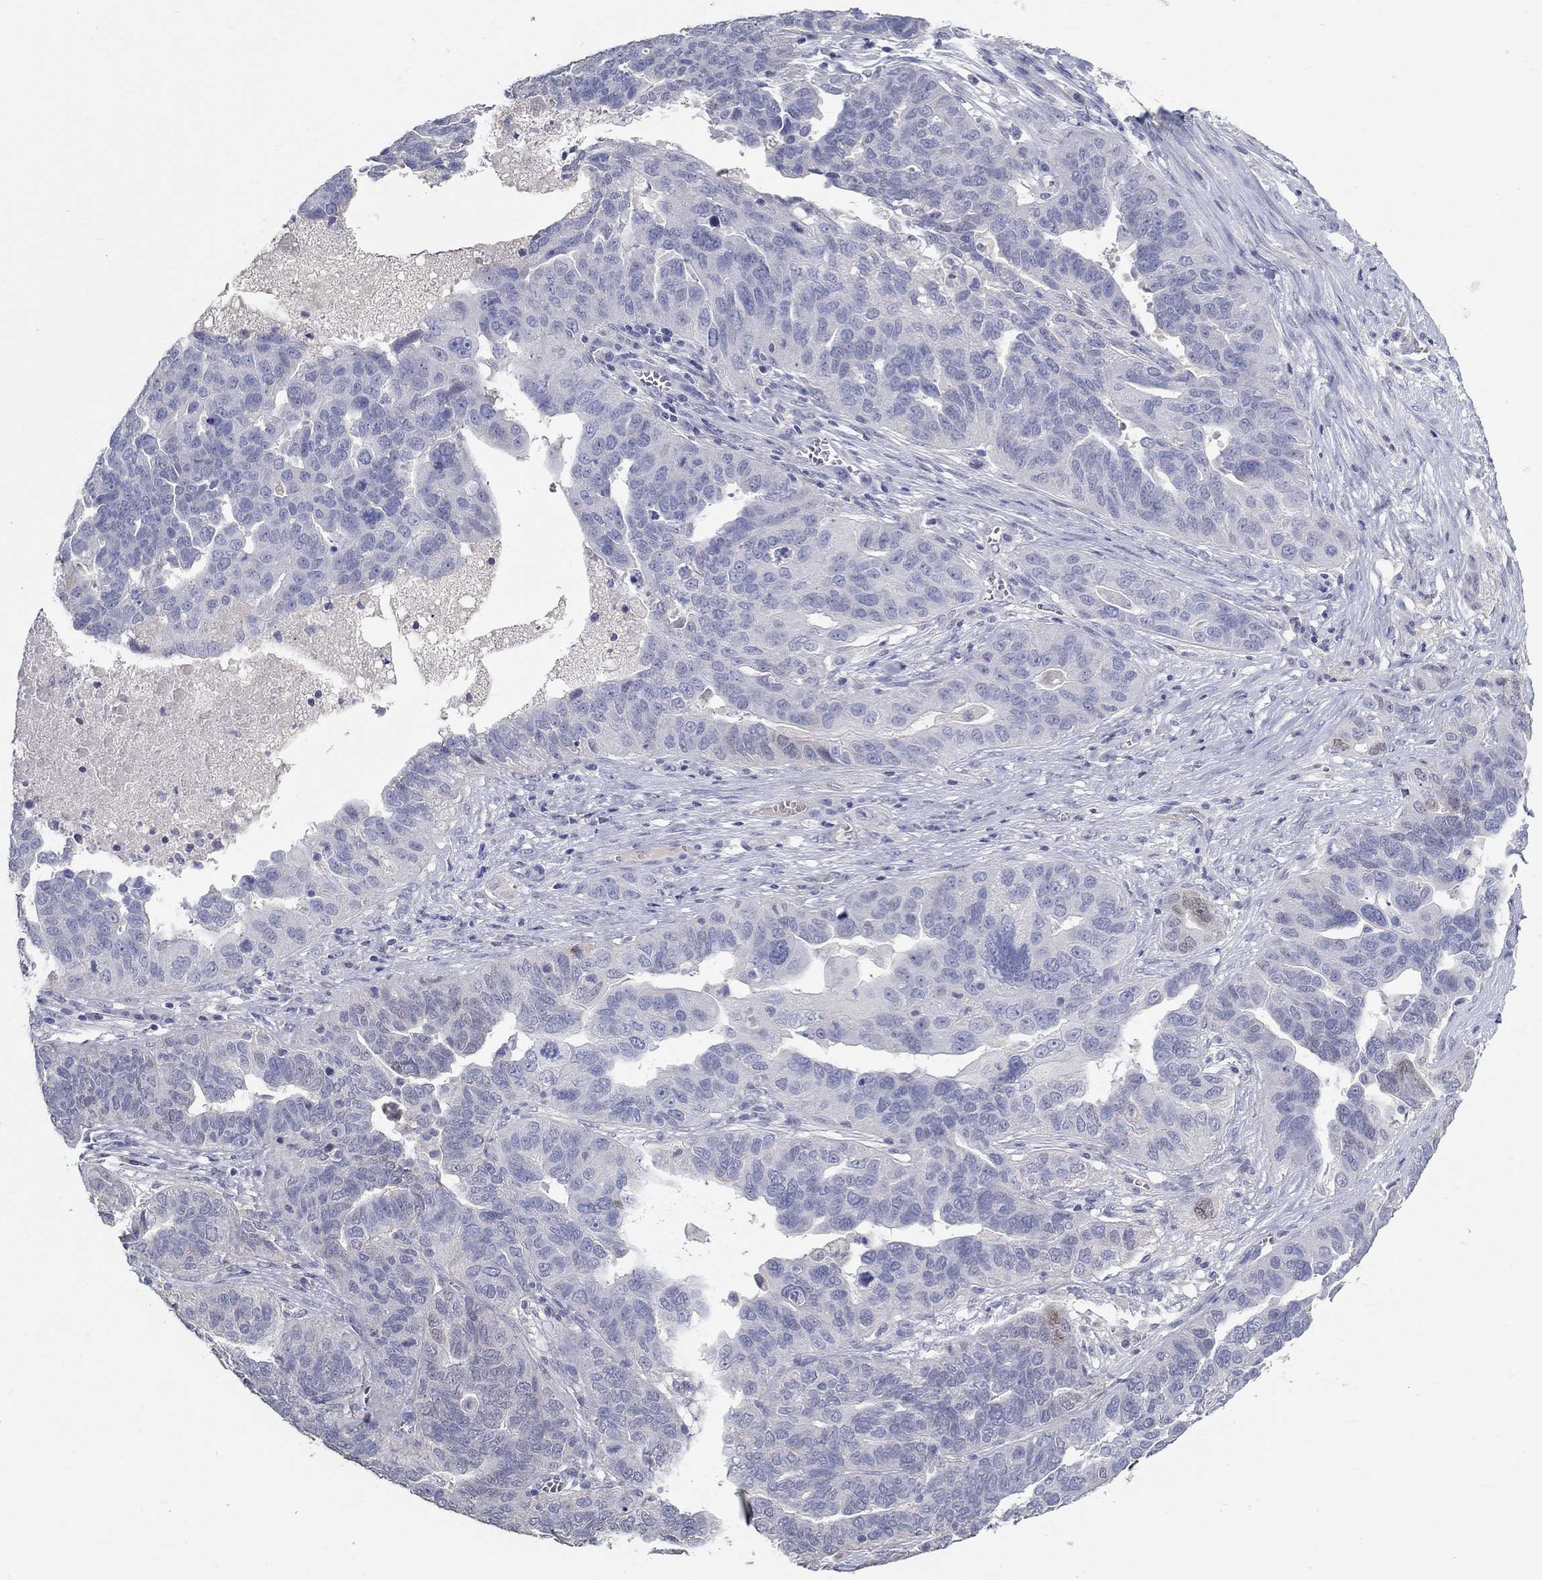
{"staining": {"intensity": "negative", "quantity": "none", "location": "none"}, "tissue": "ovarian cancer", "cell_type": "Tumor cells", "image_type": "cancer", "snomed": [{"axis": "morphology", "description": "Carcinoma, endometroid"}, {"axis": "topography", "description": "Soft tissue"}, {"axis": "topography", "description": "Ovary"}], "caption": "Ovarian cancer stained for a protein using immunohistochemistry (IHC) reveals no expression tumor cells.", "gene": "FGF2", "patient": {"sex": "female", "age": 52}}